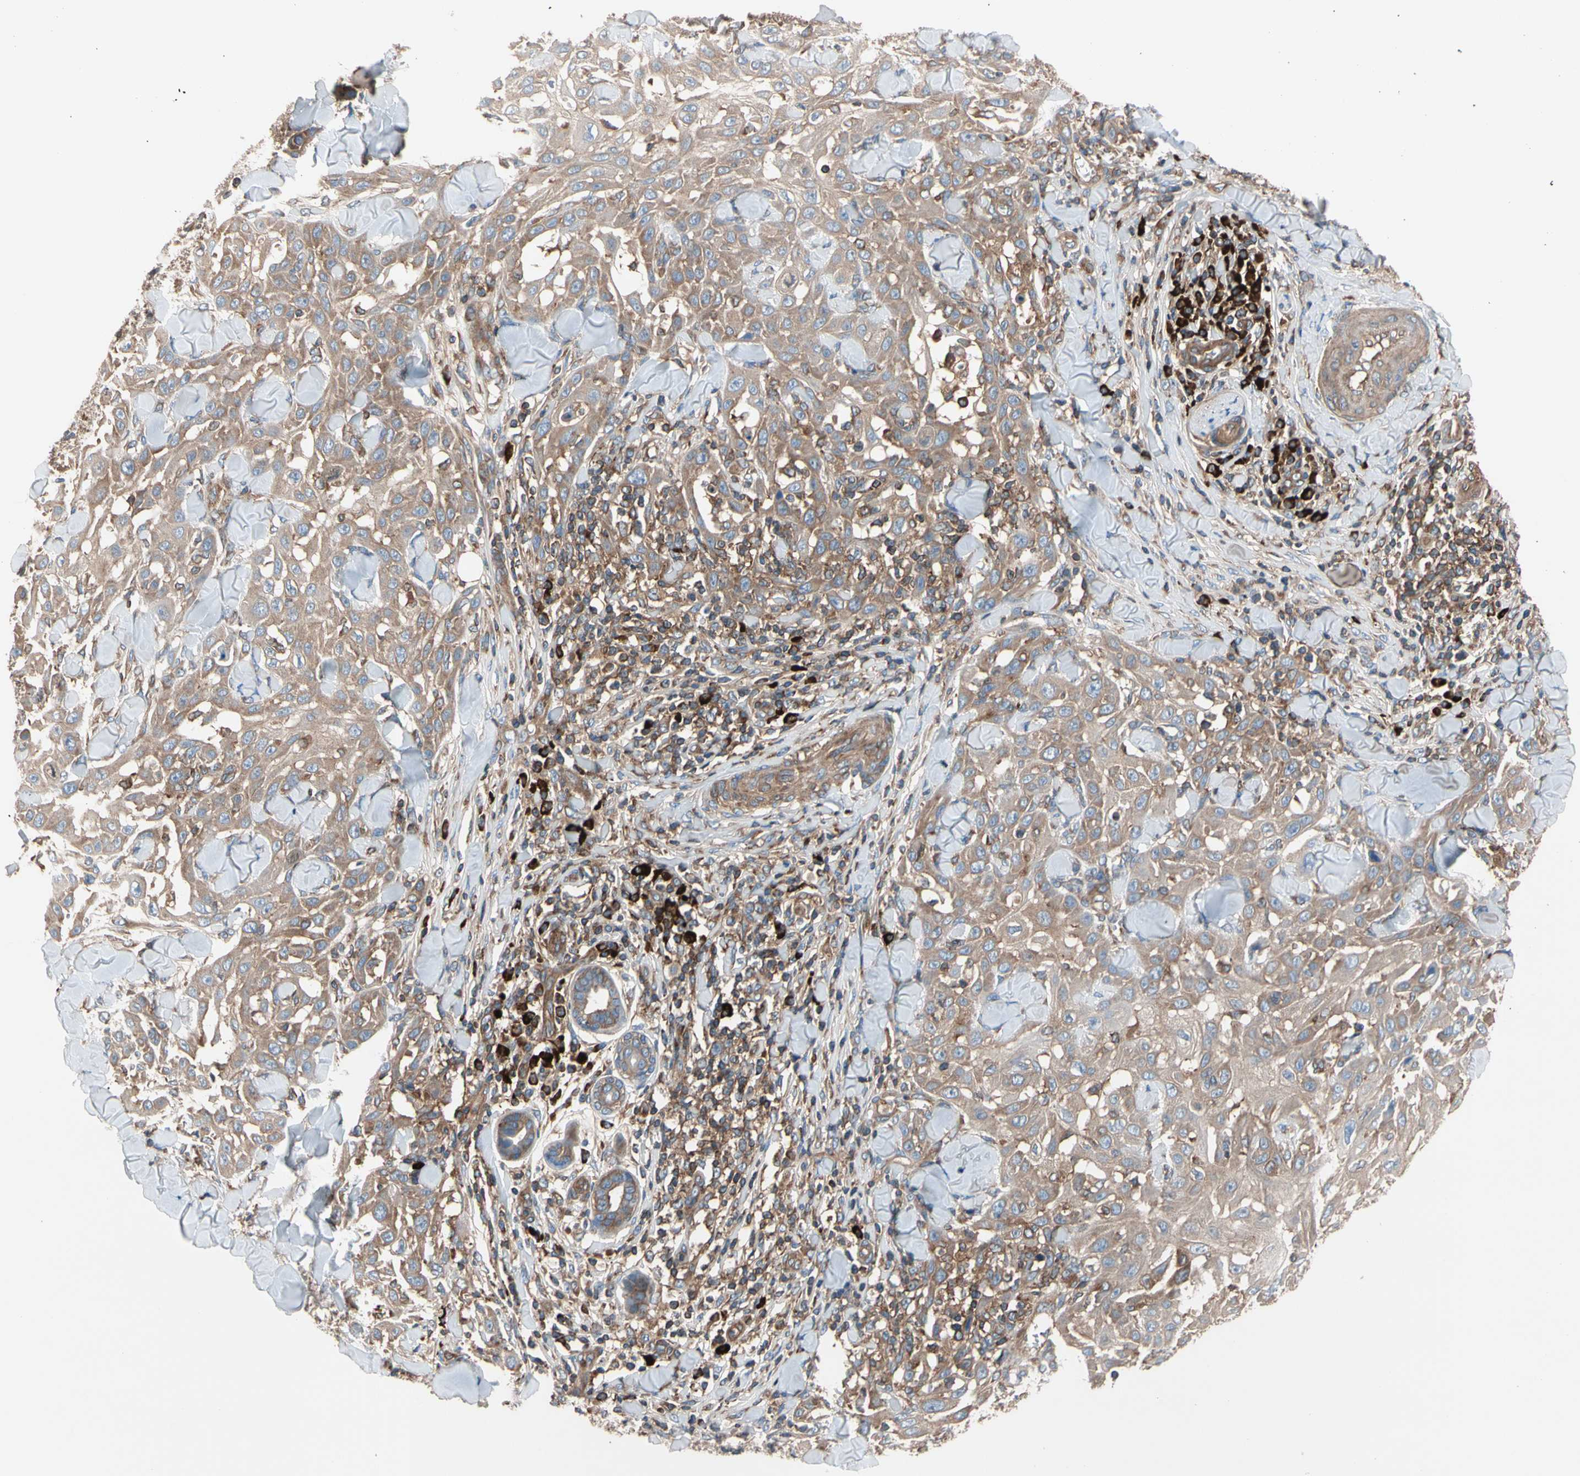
{"staining": {"intensity": "moderate", "quantity": ">75%", "location": "cytoplasmic/membranous"}, "tissue": "skin cancer", "cell_type": "Tumor cells", "image_type": "cancer", "snomed": [{"axis": "morphology", "description": "Squamous cell carcinoma, NOS"}, {"axis": "topography", "description": "Skin"}], "caption": "Protein staining of skin cancer (squamous cell carcinoma) tissue displays moderate cytoplasmic/membranous positivity in about >75% of tumor cells.", "gene": "ROCK1", "patient": {"sex": "male", "age": 24}}